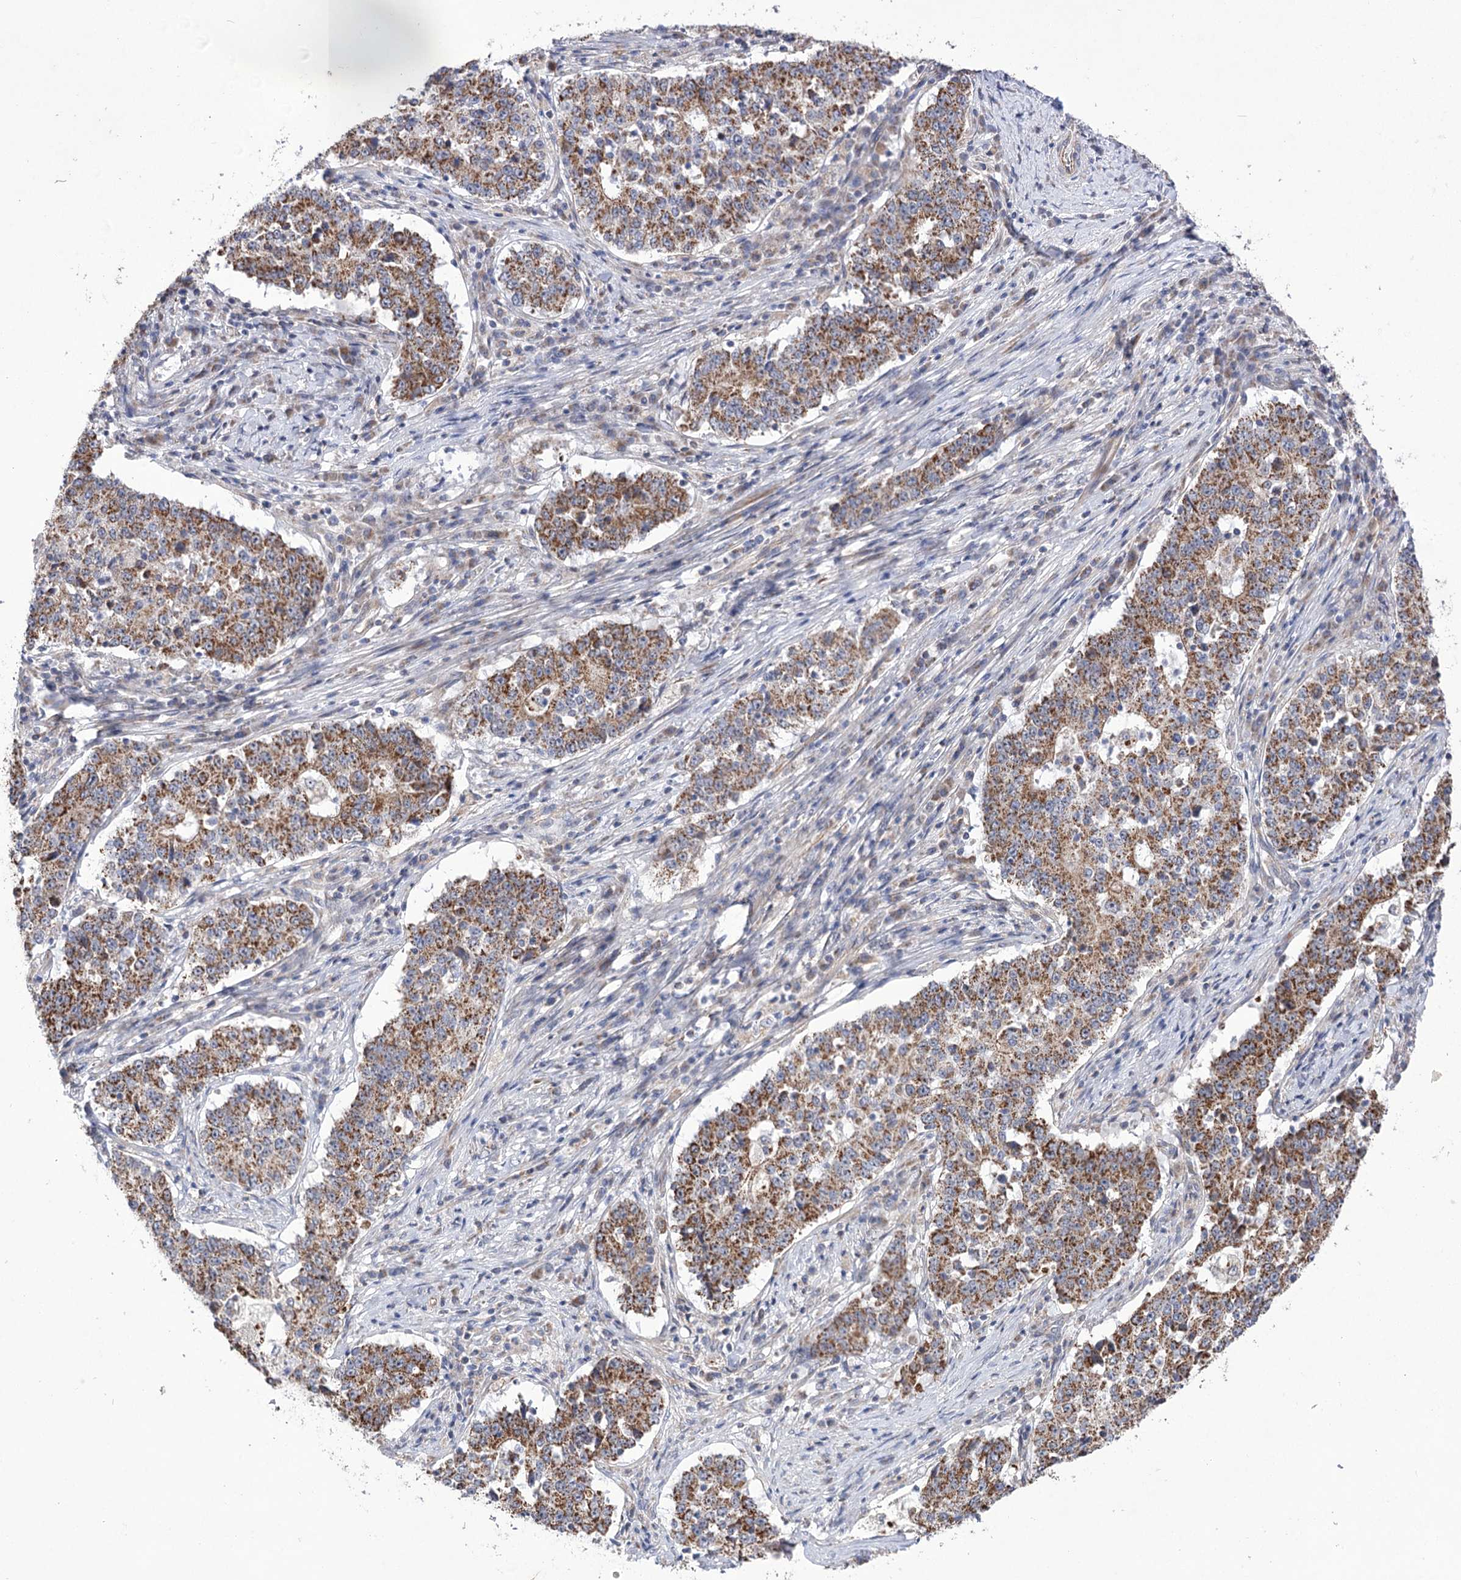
{"staining": {"intensity": "moderate", "quantity": ">75%", "location": "cytoplasmic/membranous"}, "tissue": "stomach cancer", "cell_type": "Tumor cells", "image_type": "cancer", "snomed": [{"axis": "morphology", "description": "Adenocarcinoma, NOS"}, {"axis": "topography", "description": "Stomach"}], "caption": "This is a micrograph of immunohistochemistry staining of stomach adenocarcinoma, which shows moderate staining in the cytoplasmic/membranous of tumor cells.", "gene": "ECHDC3", "patient": {"sex": "male", "age": 59}}